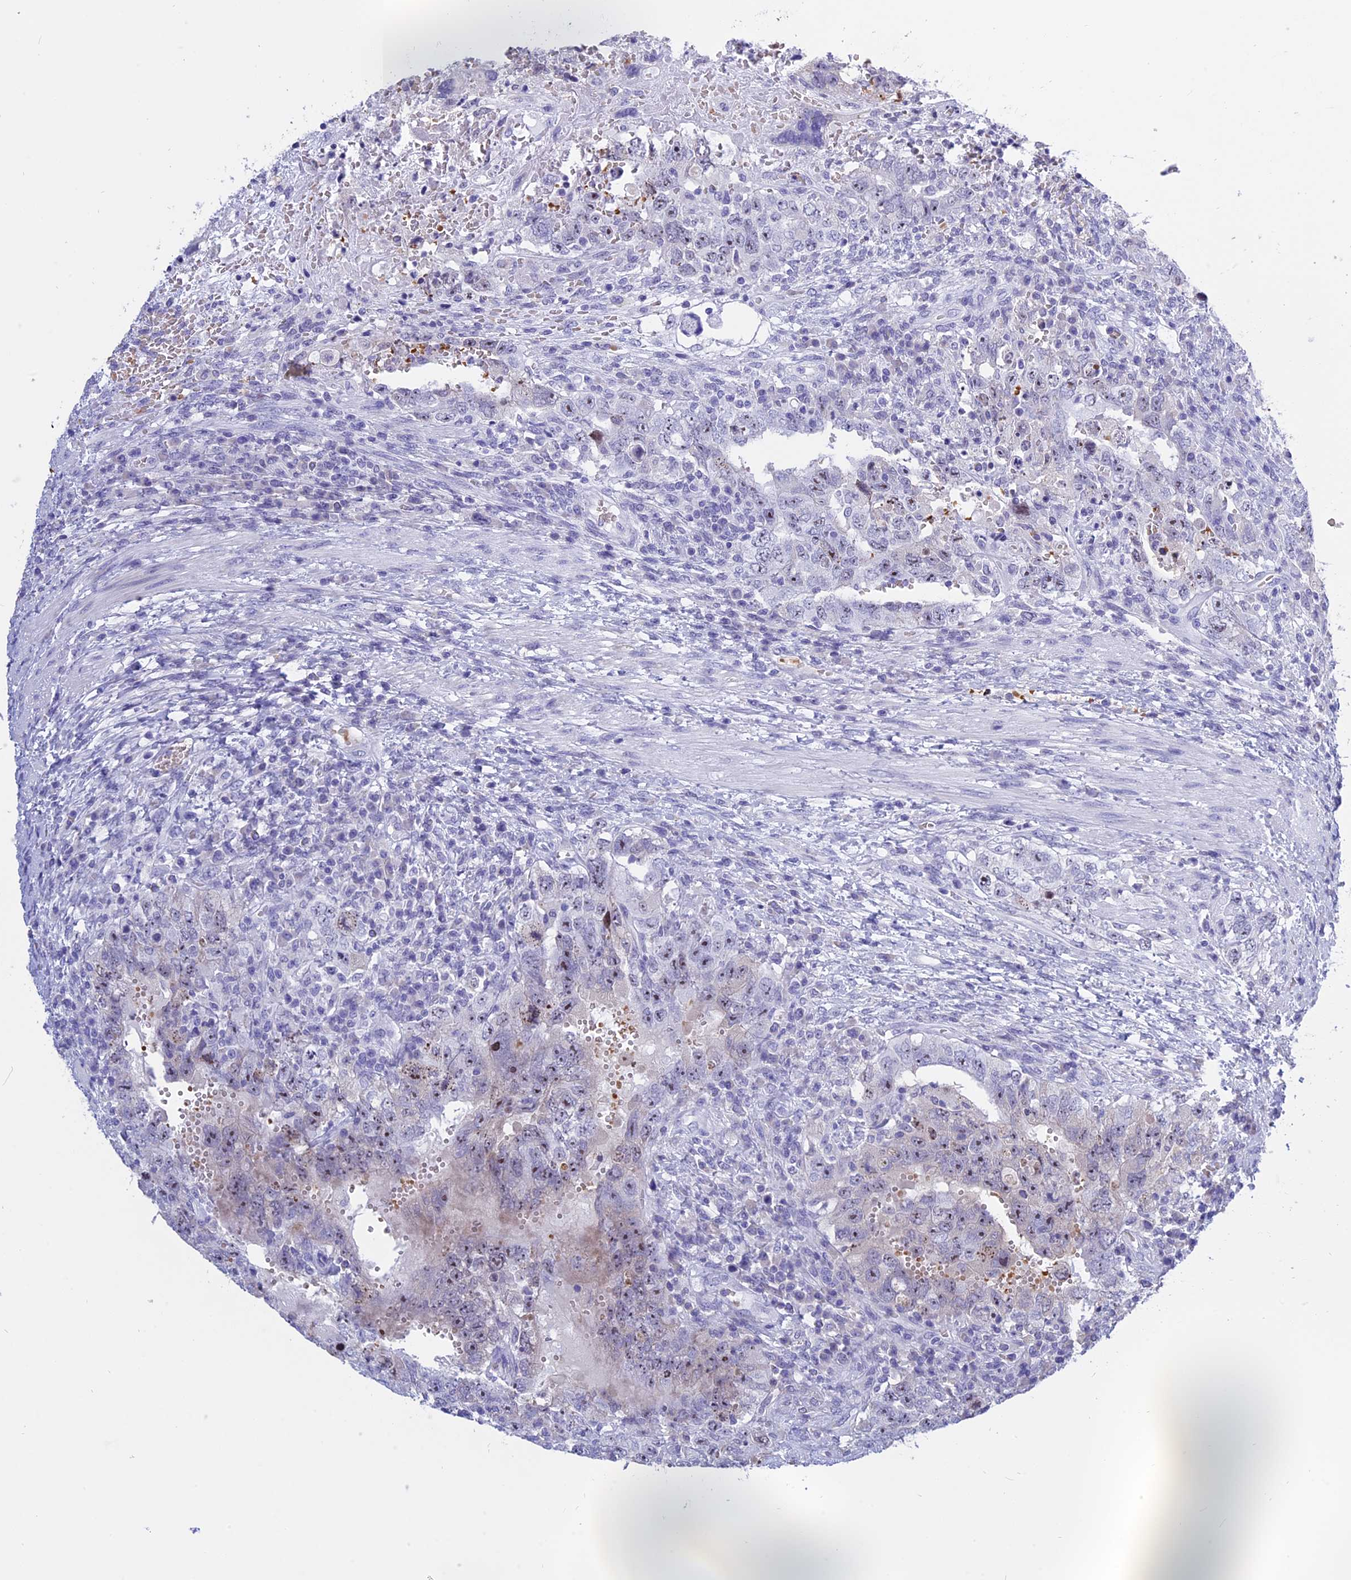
{"staining": {"intensity": "negative", "quantity": "none", "location": "none"}, "tissue": "testis cancer", "cell_type": "Tumor cells", "image_type": "cancer", "snomed": [{"axis": "morphology", "description": "Carcinoma, Embryonal, NOS"}, {"axis": "topography", "description": "Testis"}], "caption": "Testis cancer was stained to show a protein in brown. There is no significant staining in tumor cells.", "gene": "KNOP1", "patient": {"sex": "male", "age": 26}}